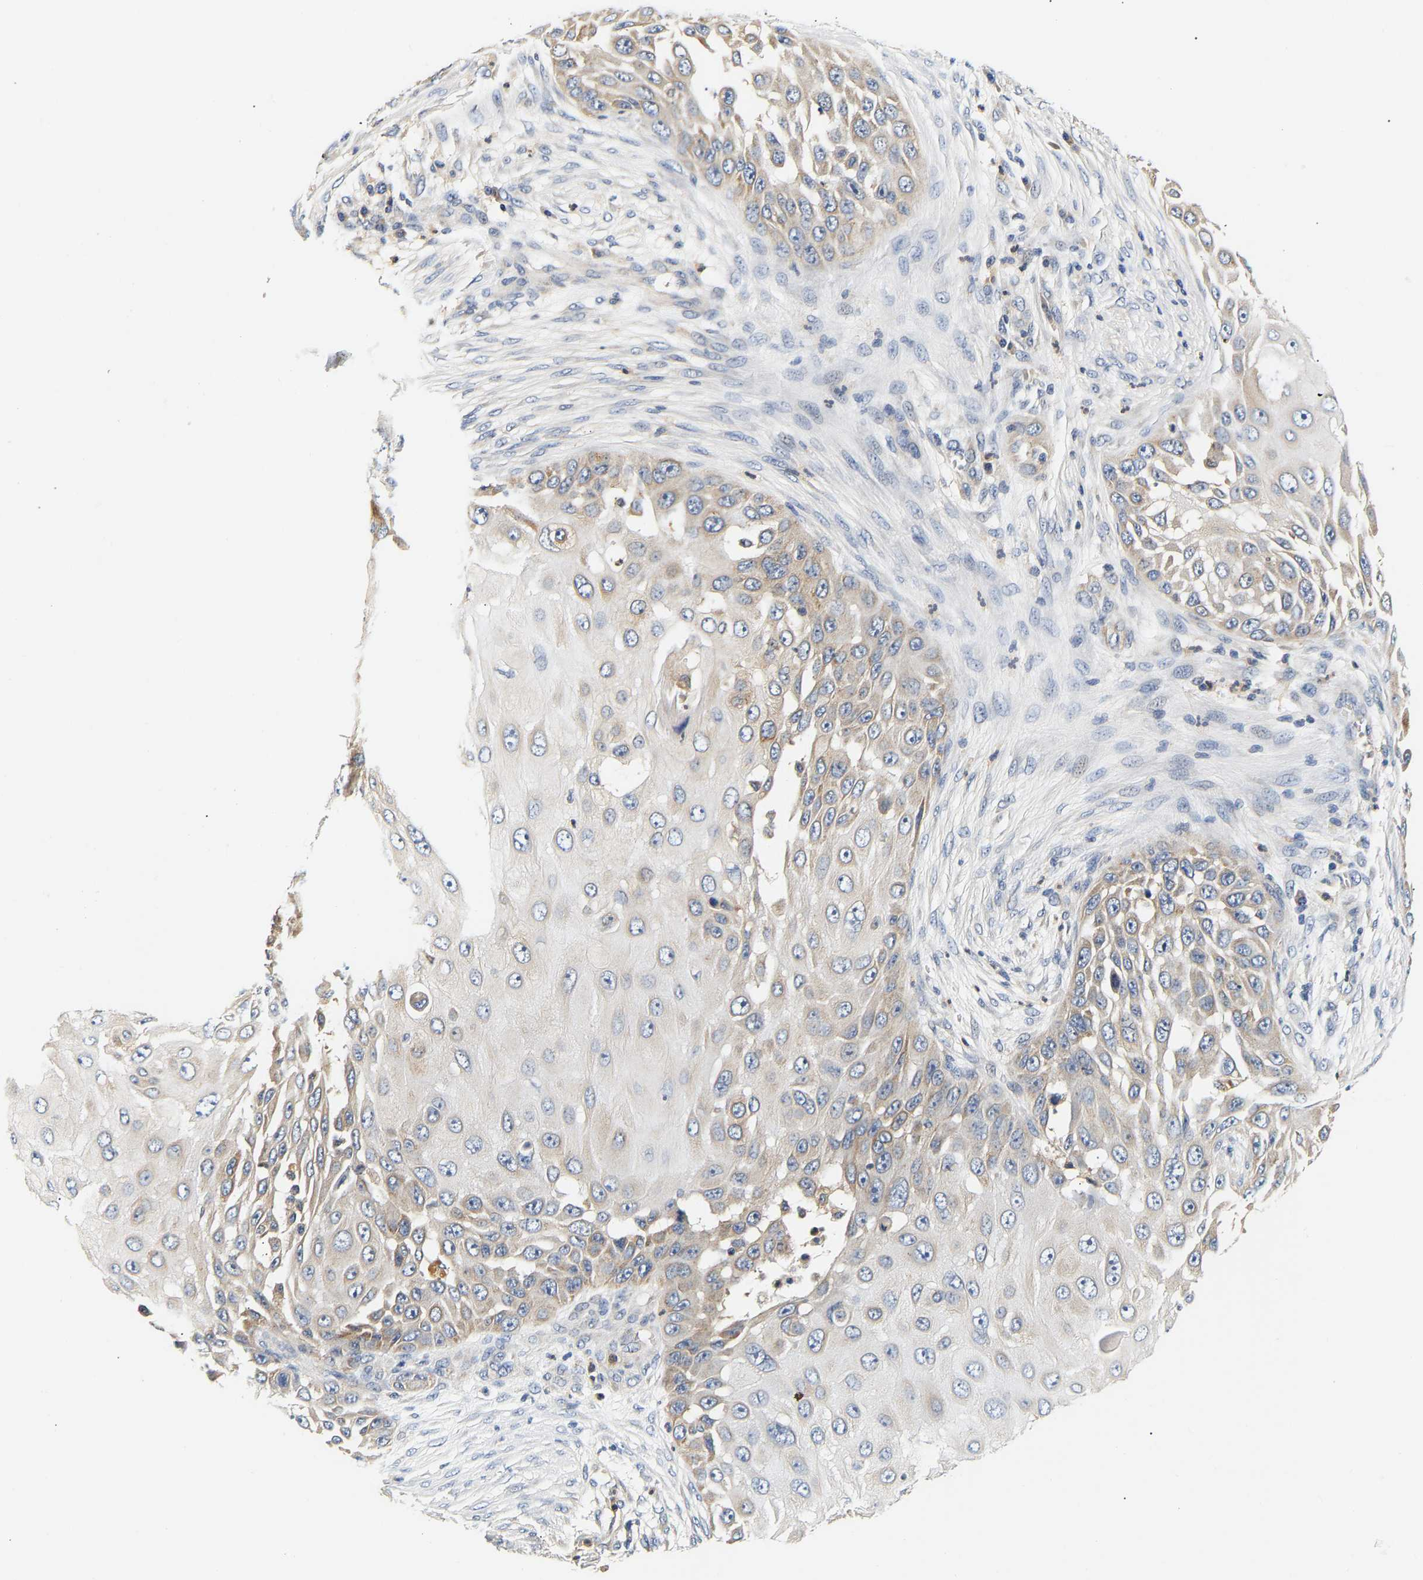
{"staining": {"intensity": "weak", "quantity": "<25%", "location": "cytoplasmic/membranous"}, "tissue": "skin cancer", "cell_type": "Tumor cells", "image_type": "cancer", "snomed": [{"axis": "morphology", "description": "Squamous cell carcinoma, NOS"}, {"axis": "topography", "description": "Skin"}], "caption": "Tumor cells show no significant protein expression in squamous cell carcinoma (skin). (DAB immunohistochemistry, high magnification).", "gene": "PPID", "patient": {"sex": "female", "age": 44}}